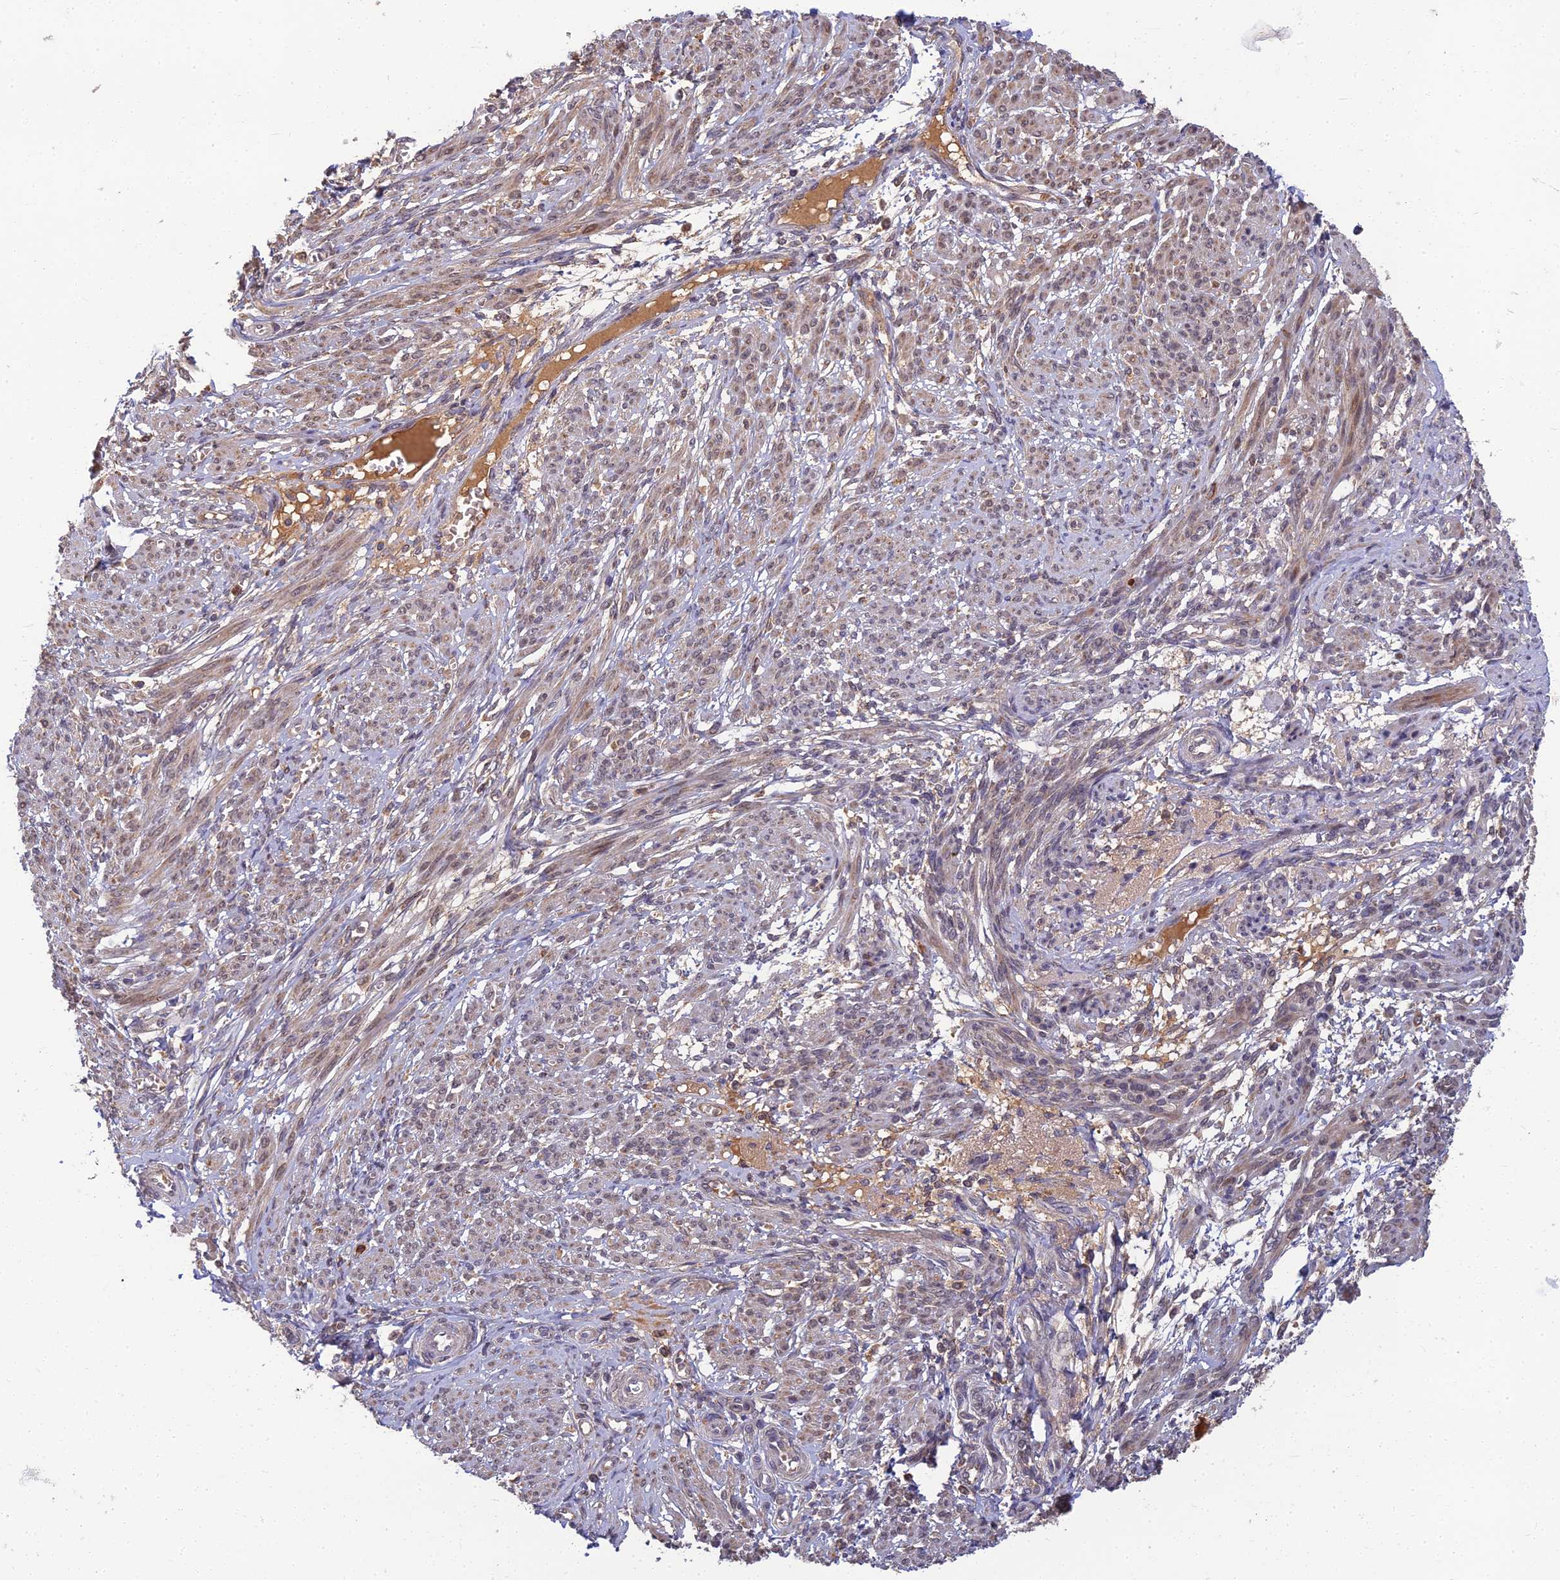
{"staining": {"intensity": "weak", "quantity": "25%-75%", "location": "cytoplasmic/membranous"}, "tissue": "smooth muscle", "cell_type": "Smooth muscle cells", "image_type": "normal", "snomed": [{"axis": "morphology", "description": "Normal tissue, NOS"}, {"axis": "topography", "description": "Smooth muscle"}], "caption": "A histopathology image of smooth muscle stained for a protein displays weak cytoplasmic/membranous brown staining in smooth muscle cells. The protein of interest is stained brown, and the nuclei are stained in blue (DAB IHC with brightfield microscopy, high magnification).", "gene": "RGL3", "patient": {"sex": "female", "age": 39}}